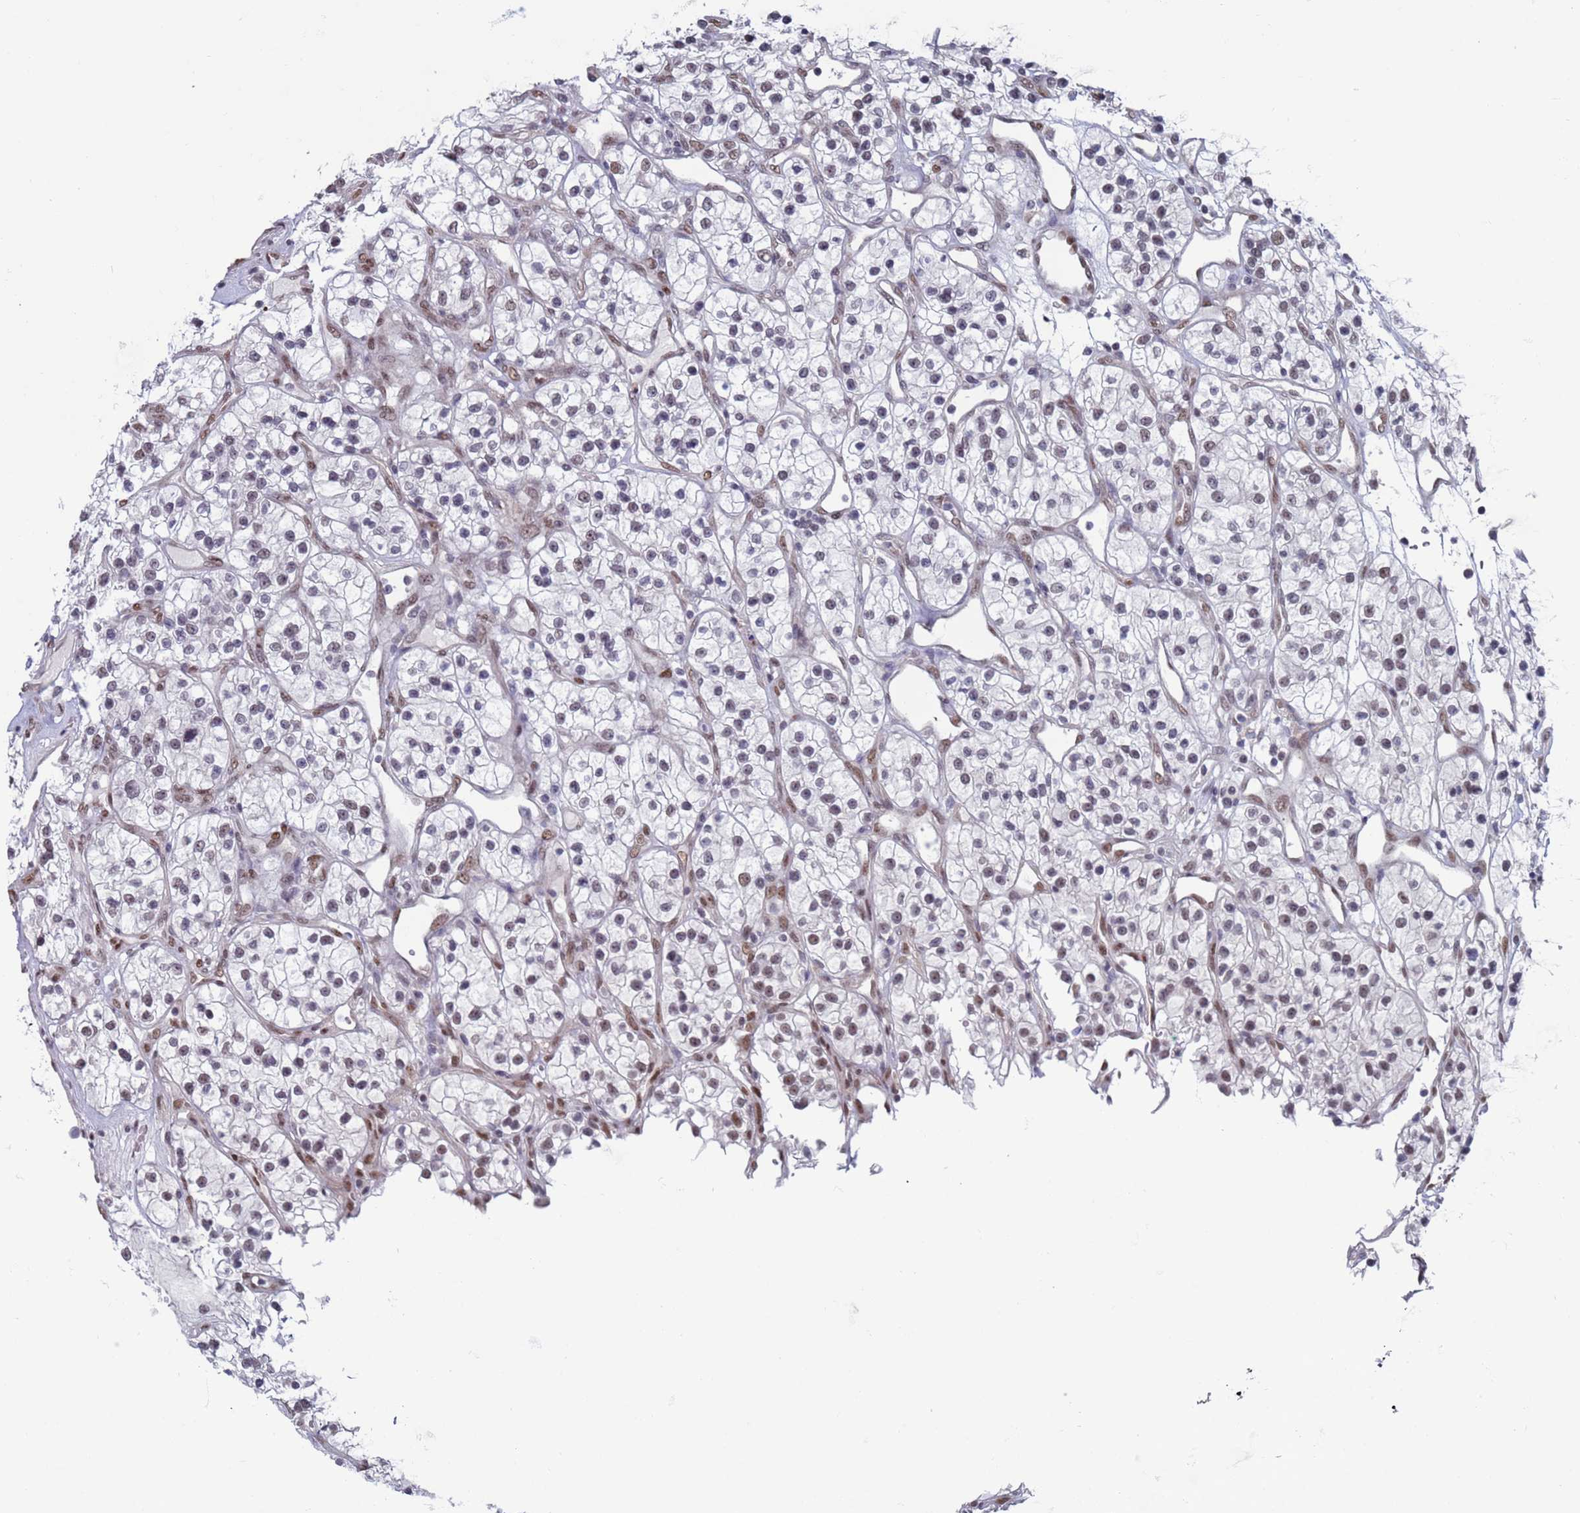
{"staining": {"intensity": "weak", "quantity": "25%-75%", "location": "nuclear"}, "tissue": "renal cancer", "cell_type": "Tumor cells", "image_type": "cancer", "snomed": [{"axis": "morphology", "description": "Adenocarcinoma, NOS"}, {"axis": "topography", "description": "Kidney"}], "caption": "High-magnification brightfield microscopy of renal cancer (adenocarcinoma) stained with DAB (brown) and counterstained with hematoxylin (blue). tumor cells exhibit weak nuclear staining is appreciated in about25%-75% of cells.", "gene": "SAE1", "patient": {"sex": "female", "age": 57}}